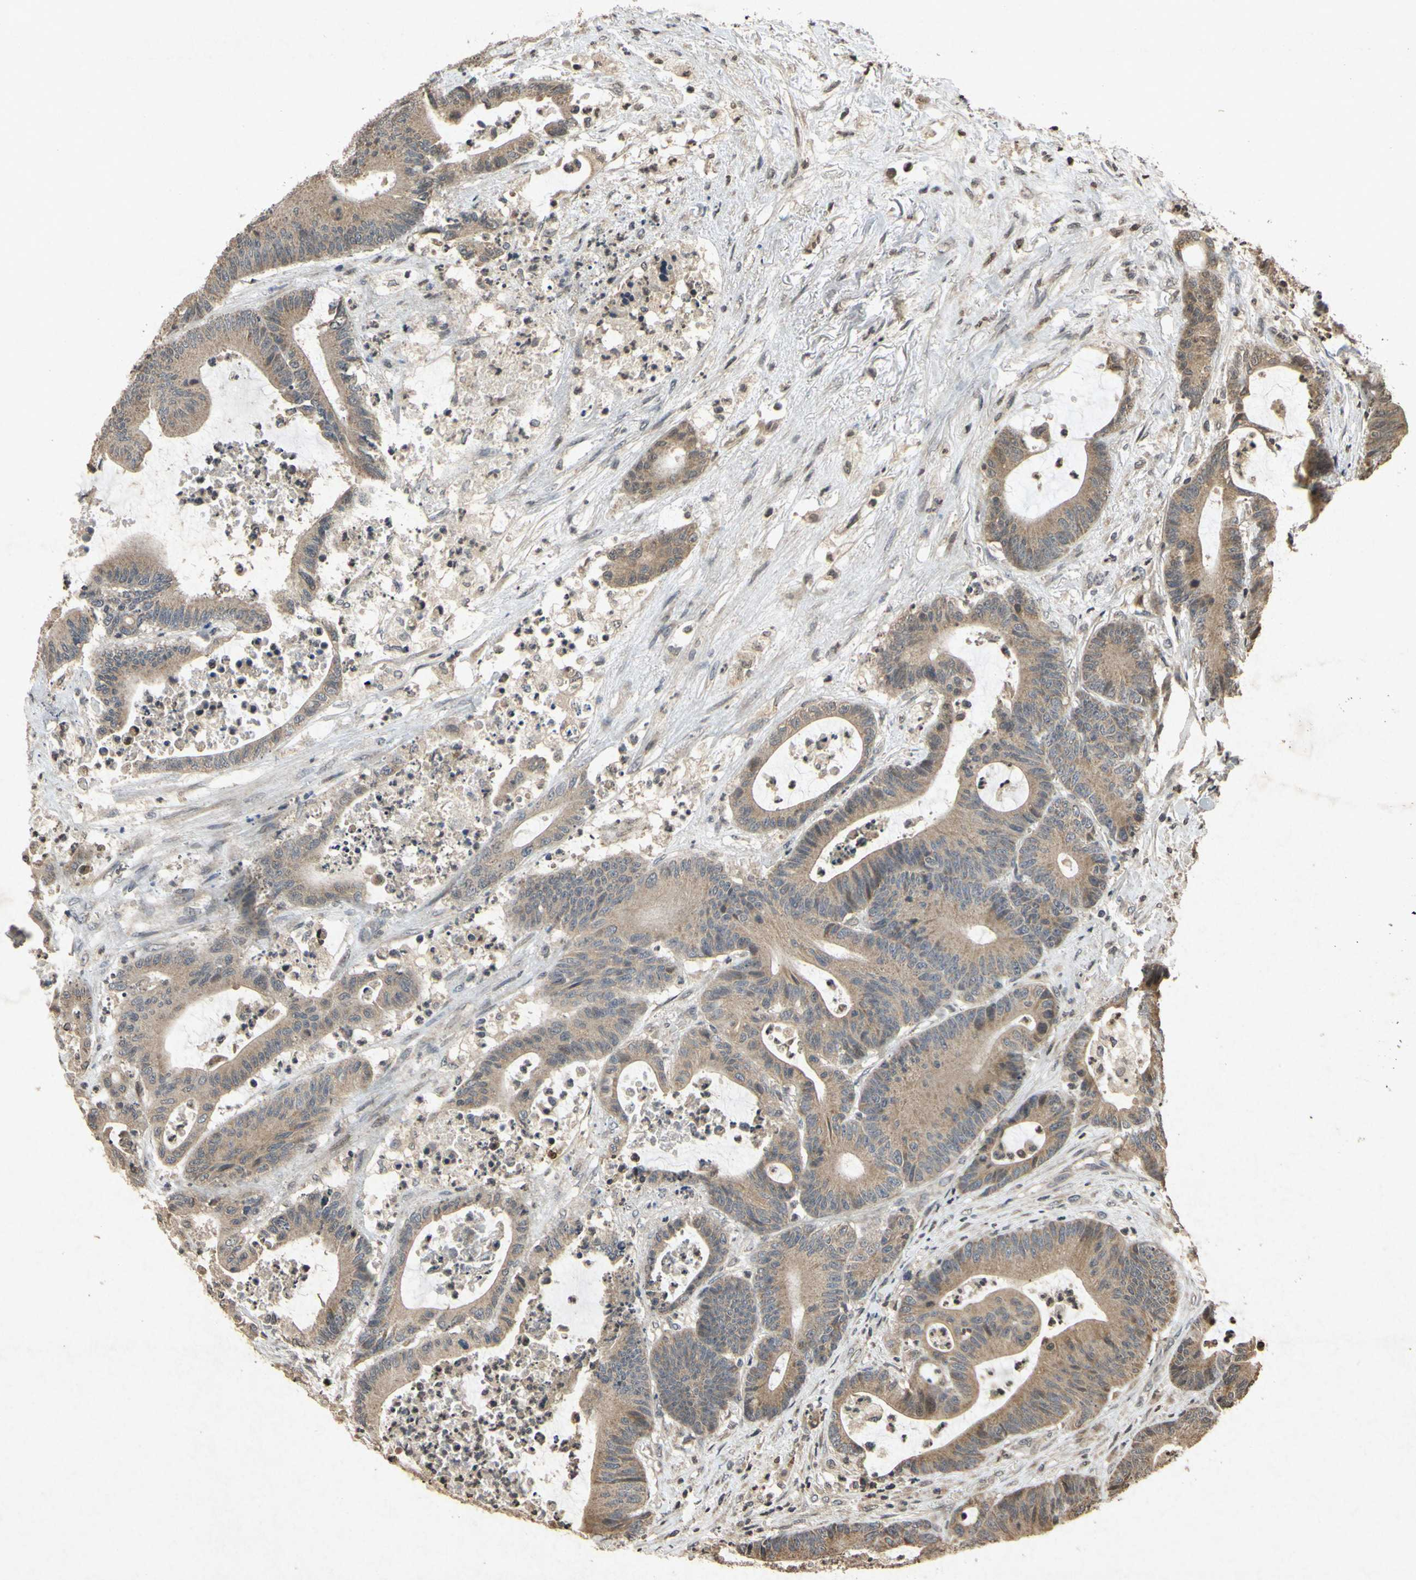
{"staining": {"intensity": "moderate", "quantity": ">75%", "location": "cytoplasmic/membranous"}, "tissue": "colorectal cancer", "cell_type": "Tumor cells", "image_type": "cancer", "snomed": [{"axis": "morphology", "description": "Adenocarcinoma, NOS"}, {"axis": "topography", "description": "Colon"}], "caption": "Colorectal cancer (adenocarcinoma) stained with DAB immunohistochemistry demonstrates medium levels of moderate cytoplasmic/membranous positivity in approximately >75% of tumor cells.", "gene": "ATP6V1H", "patient": {"sex": "female", "age": 84}}